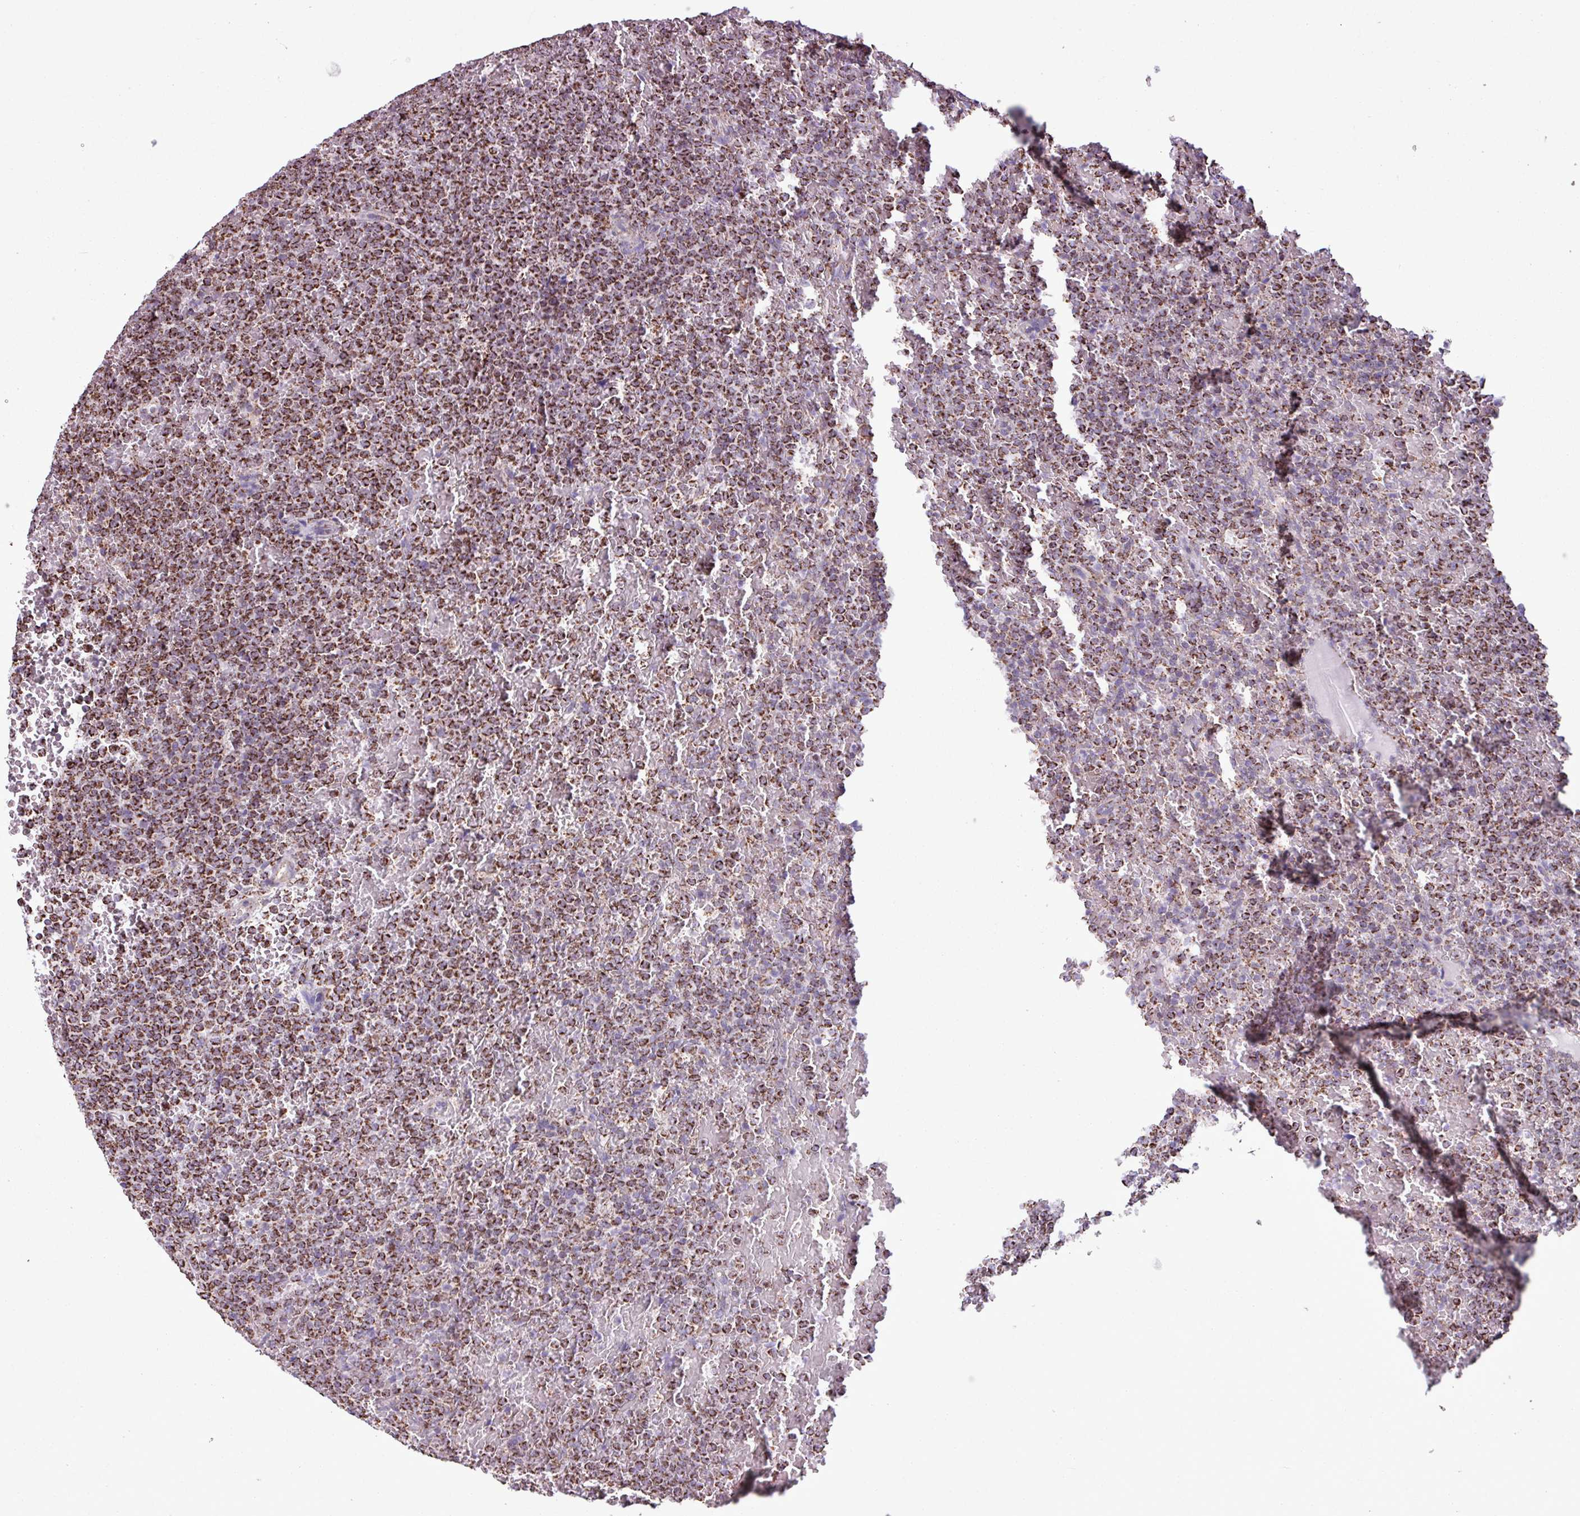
{"staining": {"intensity": "strong", "quantity": ">75%", "location": "cytoplasmic/membranous"}, "tissue": "lymphoma", "cell_type": "Tumor cells", "image_type": "cancer", "snomed": [{"axis": "morphology", "description": "Malignant lymphoma, non-Hodgkin's type, Low grade"}, {"axis": "topography", "description": "Spleen"}], "caption": "The photomicrograph demonstrates staining of lymphoma, revealing strong cytoplasmic/membranous protein positivity (brown color) within tumor cells.", "gene": "ALG8", "patient": {"sex": "male", "age": 60}}